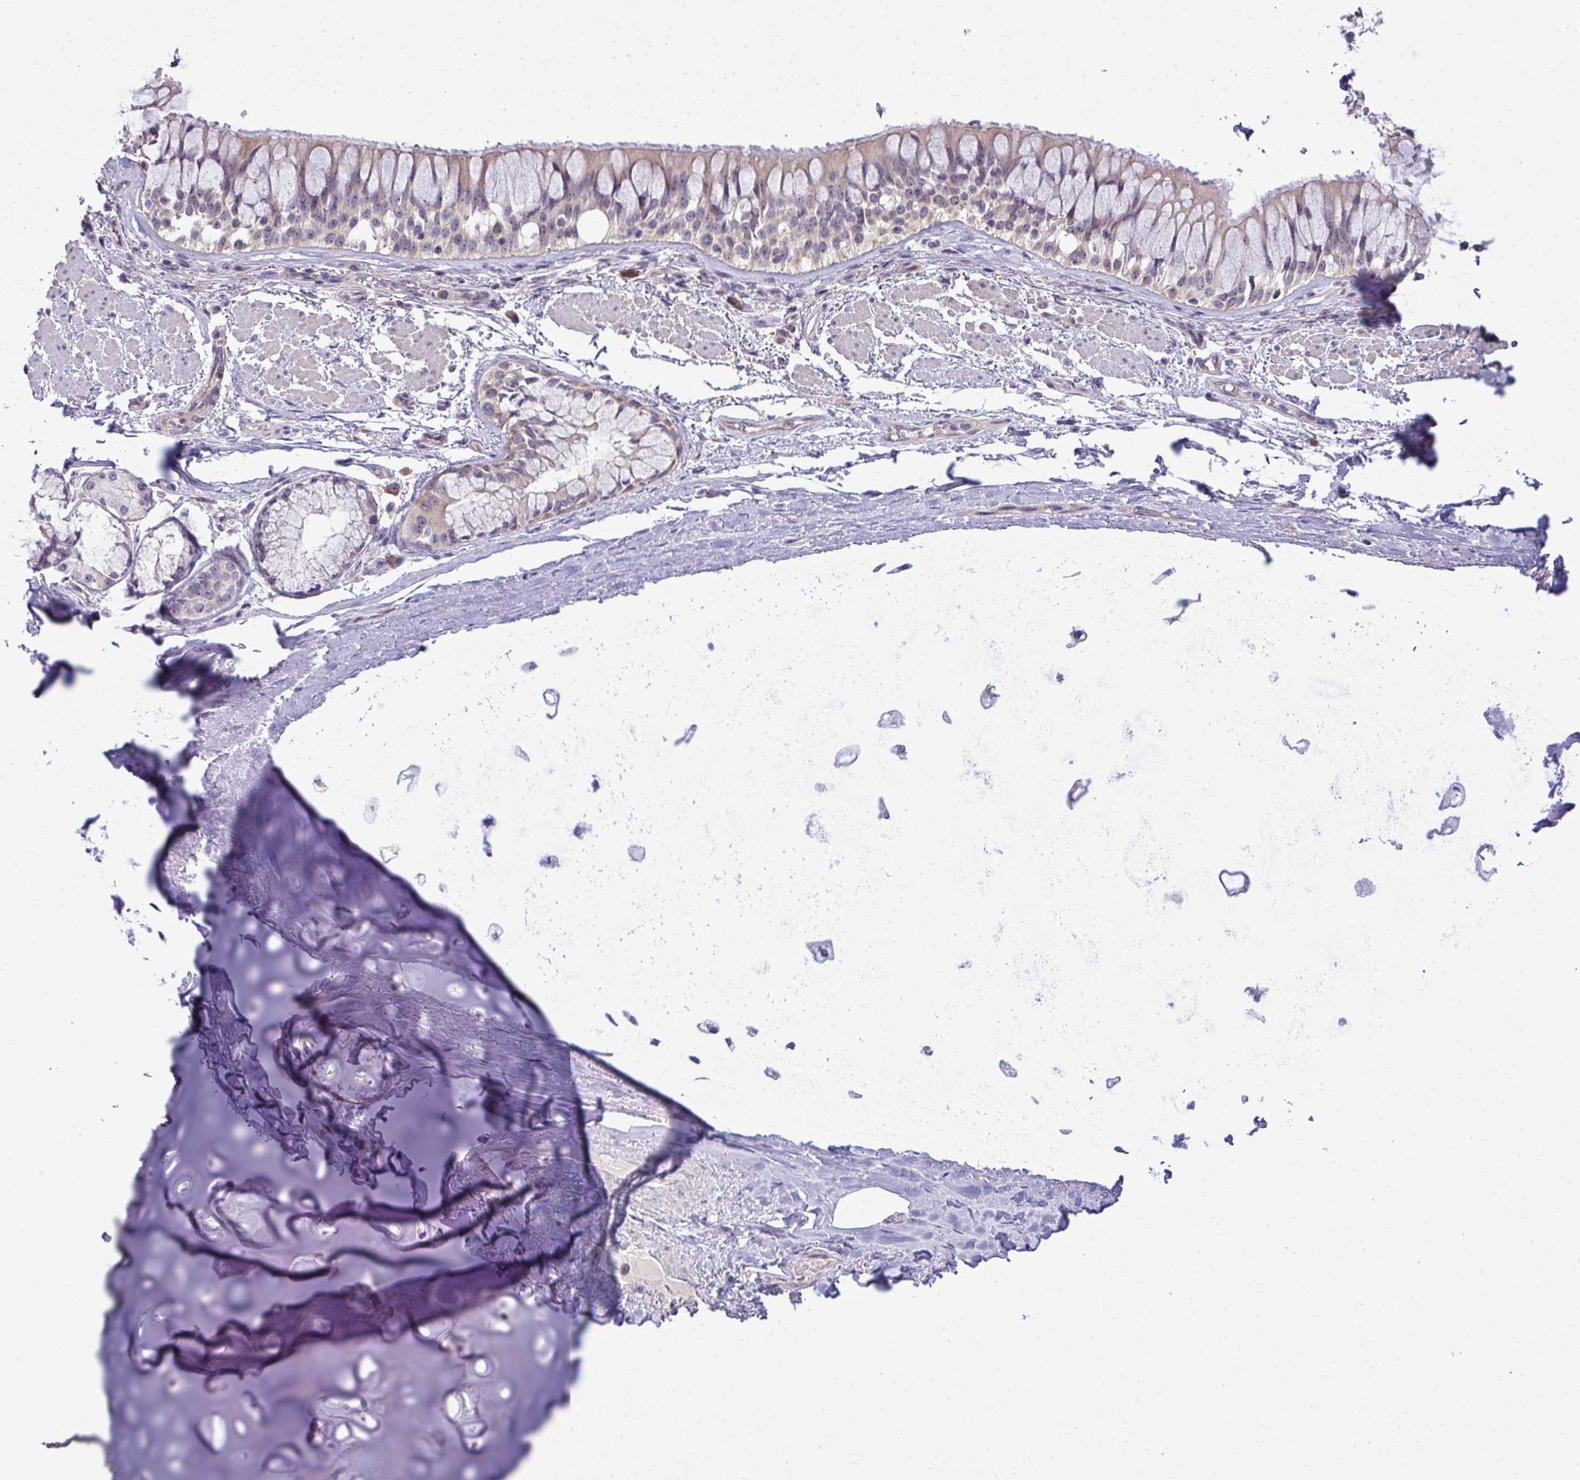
{"staining": {"intensity": "negative", "quantity": "none", "location": "none"}, "tissue": "adipose tissue", "cell_type": "Adipocytes", "image_type": "normal", "snomed": [{"axis": "morphology", "description": "Normal tissue, NOS"}, {"axis": "topography", "description": "Cartilage tissue"}, {"axis": "topography", "description": "Bronchus"}], "caption": "DAB immunohistochemical staining of unremarkable adipose tissue demonstrates no significant staining in adipocytes. Brightfield microscopy of IHC stained with DAB (brown) and hematoxylin (blue), captured at high magnification.", "gene": "NT5C1A", "patient": {"sex": "male", "age": 64}}